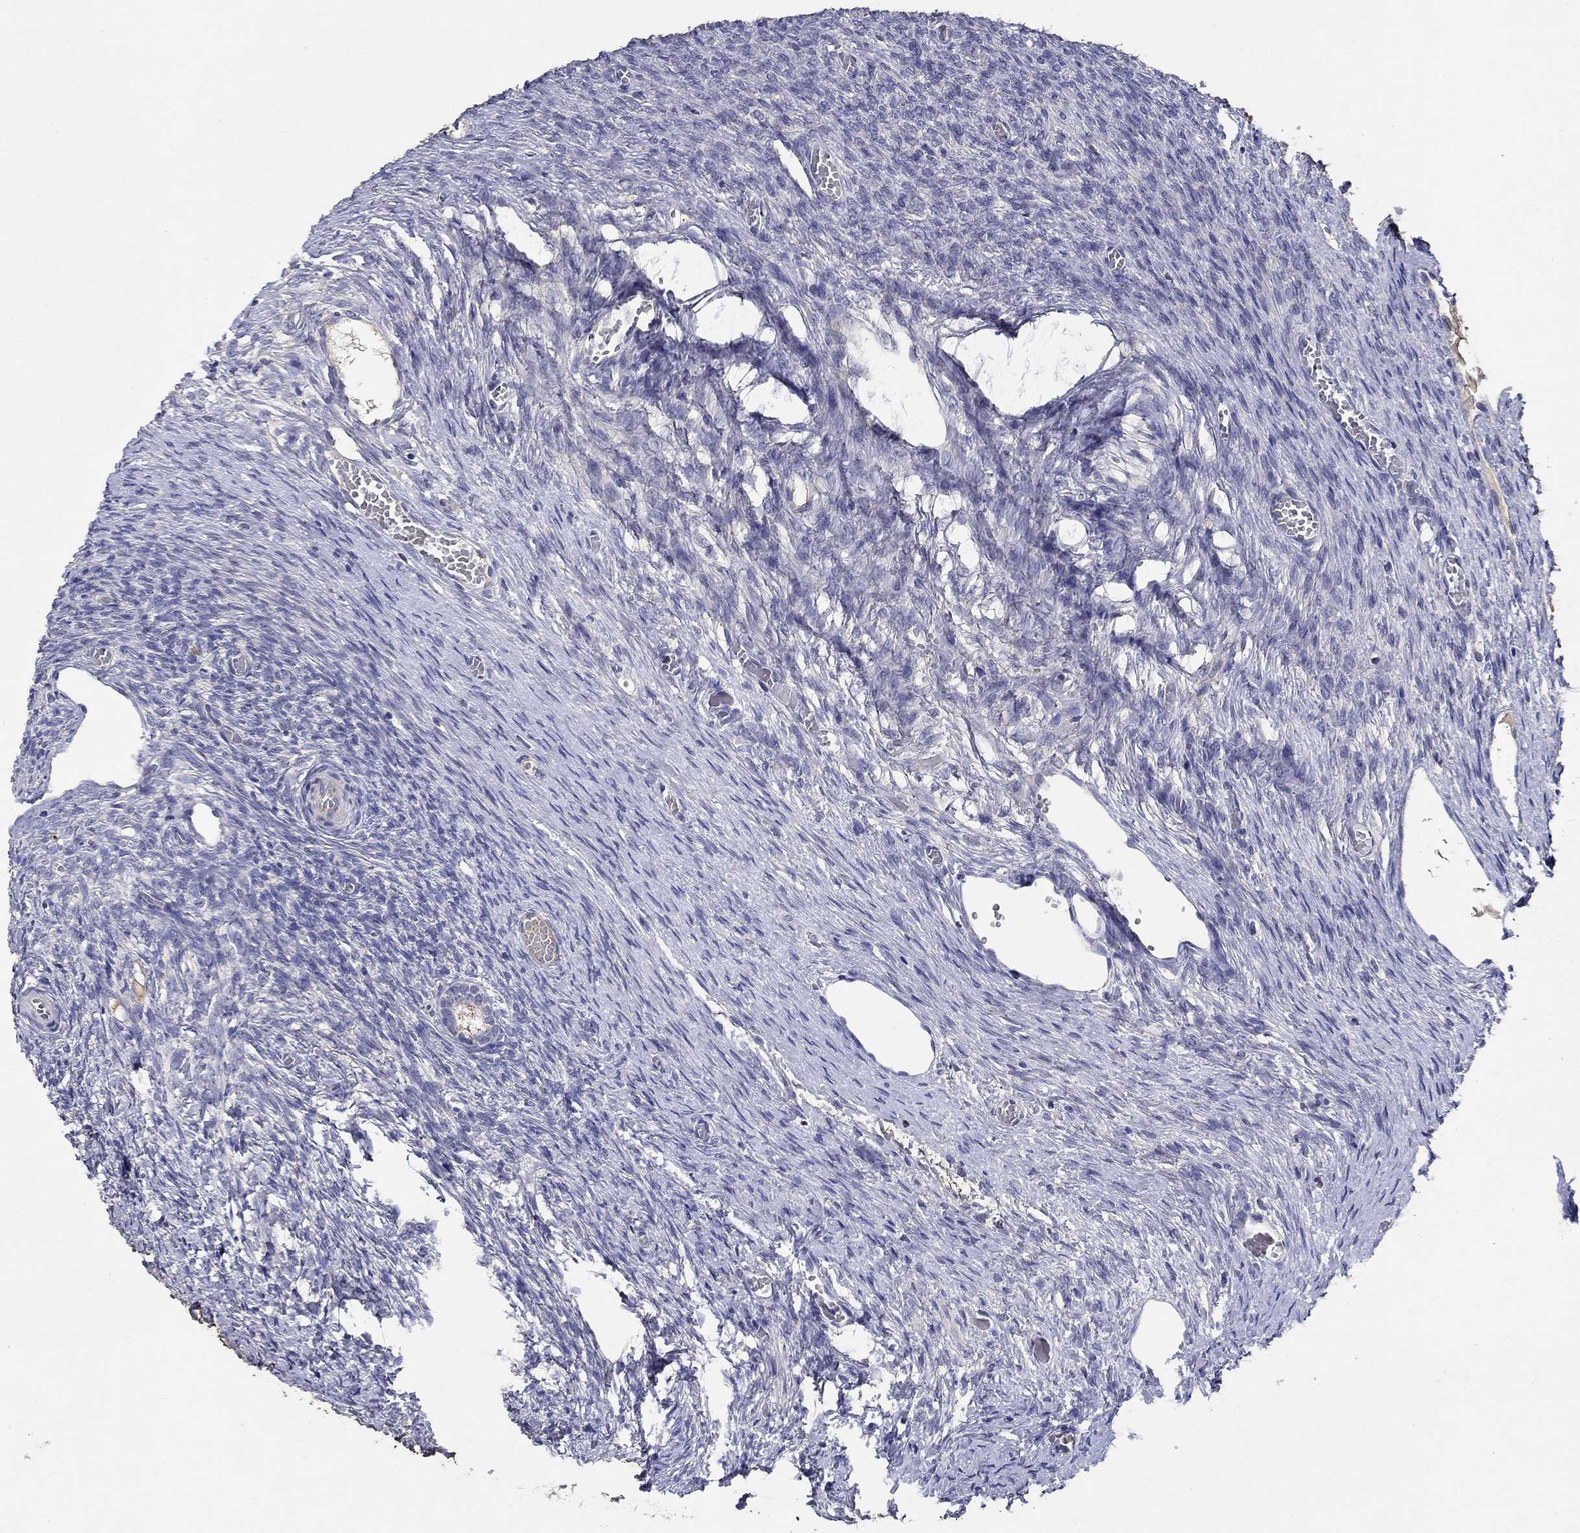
{"staining": {"intensity": "moderate", "quantity": "<25%", "location": "cytoplasmic/membranous"}, "tissue": "ovary", "cell_type": "Follicle cells", "image_type": "normal", "snomed": [{"axis": "morphology", "description": "Normal tissue, NOS"}, {"axis": "topography", "description": "Ovary"}], "caption": "Immunohistochemical staining of benign human ovary reveals moderate cytoplasmic/membranous protein staining in about <25% of follicle cells.", "gene": "PROZ", "patient": {"sex": "female", "age": 27}}